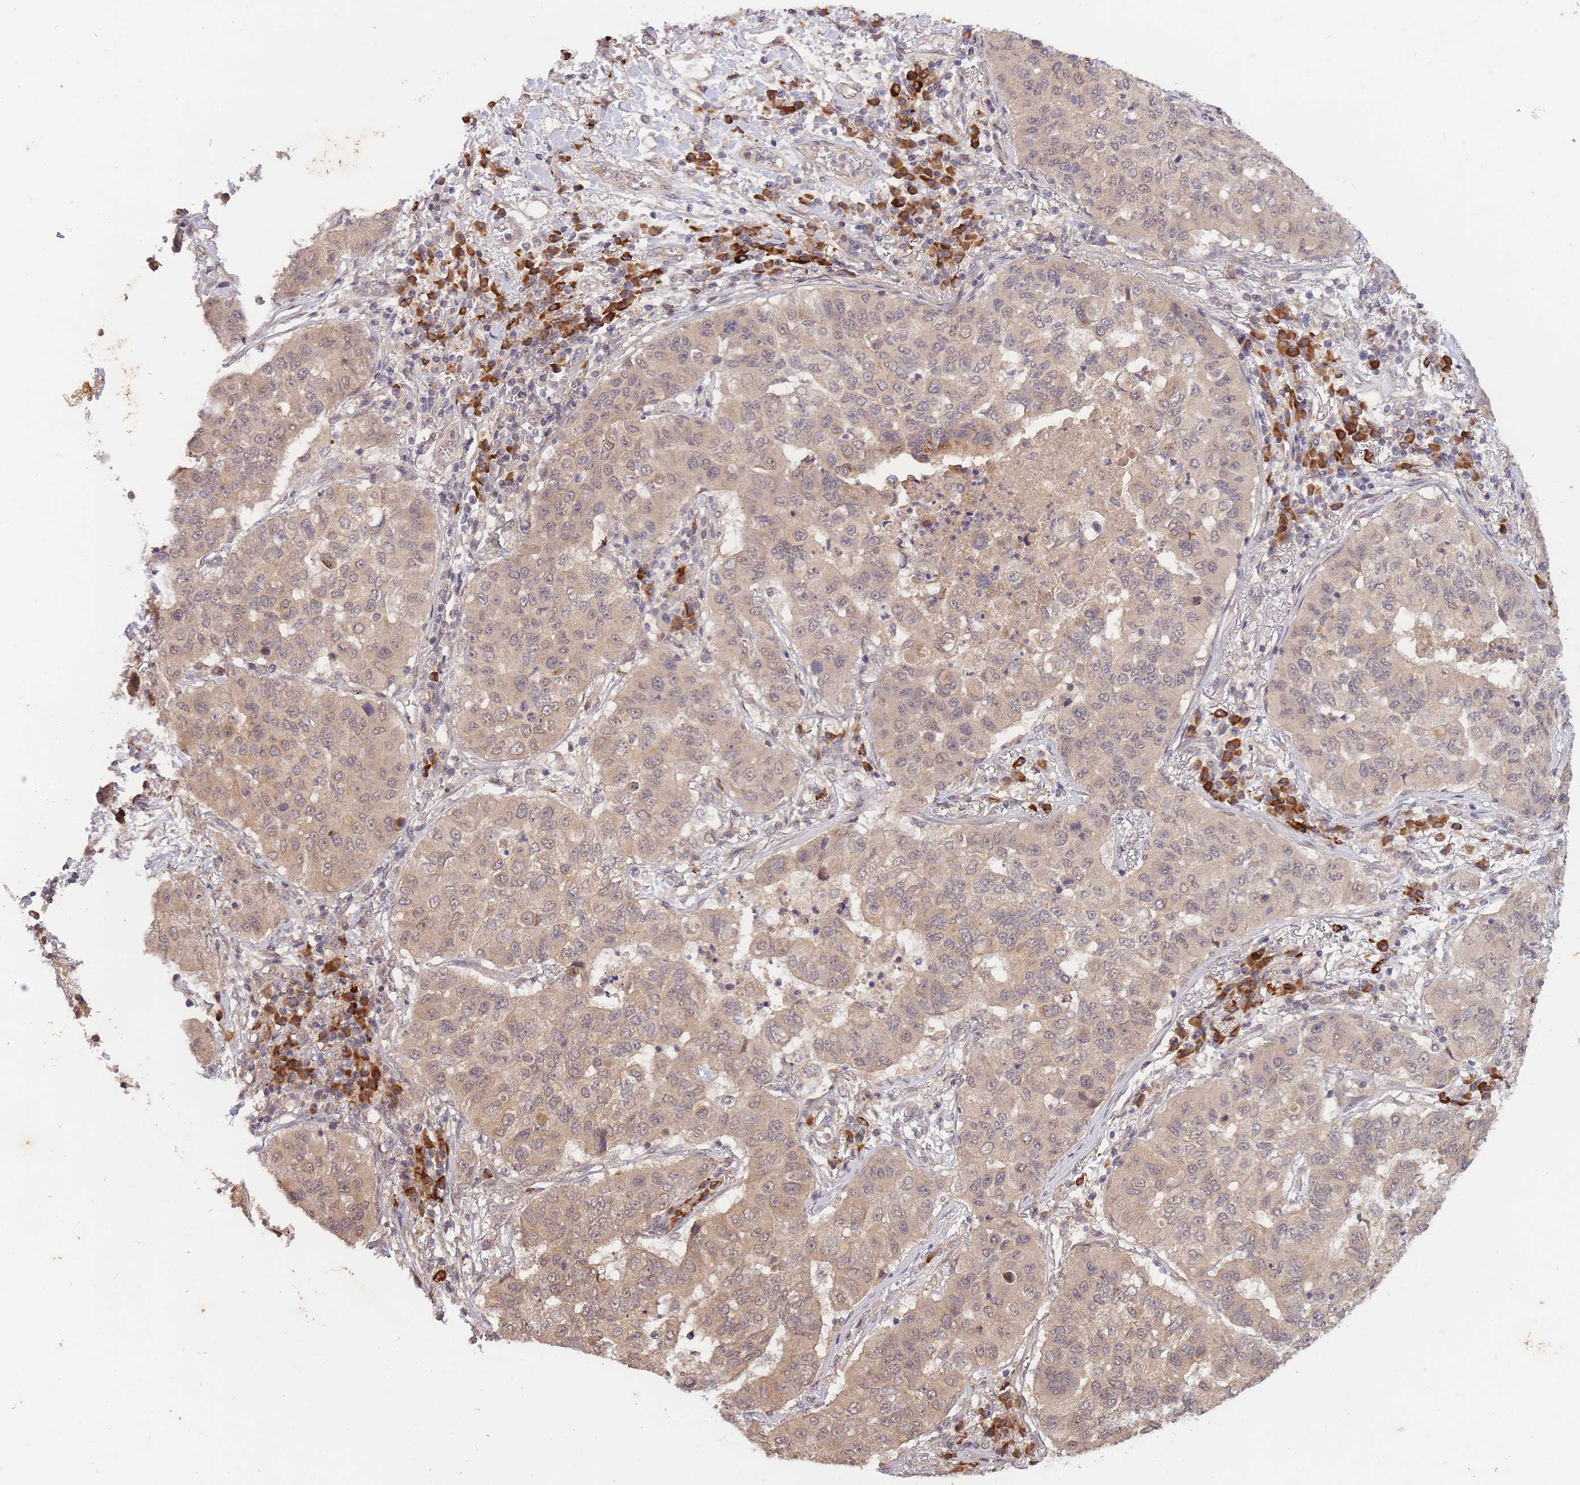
{"staining": {"intensity": "weak", "quantity": ">75%", "location": "cytoplasmic/membranous"}, "tissue": "lung cancer", "cell_type": "Tumor cells", "image_type": "cancer", "snomed": [{"axis": "morphology", "description": "Squamous cell carcinoma, NOS"}, {"axis": "topography", "description": "Lung"}], "caption": "Weak cytoplasmic/membranous protein staining is present in about >75% of tumor cells in lung cancer (squamous cell carcinoma). (Brightfield microscopy of DAB IHC at high magnification).", "gene": "SMC6", "patient": {"sex": "male", "age": 74}}